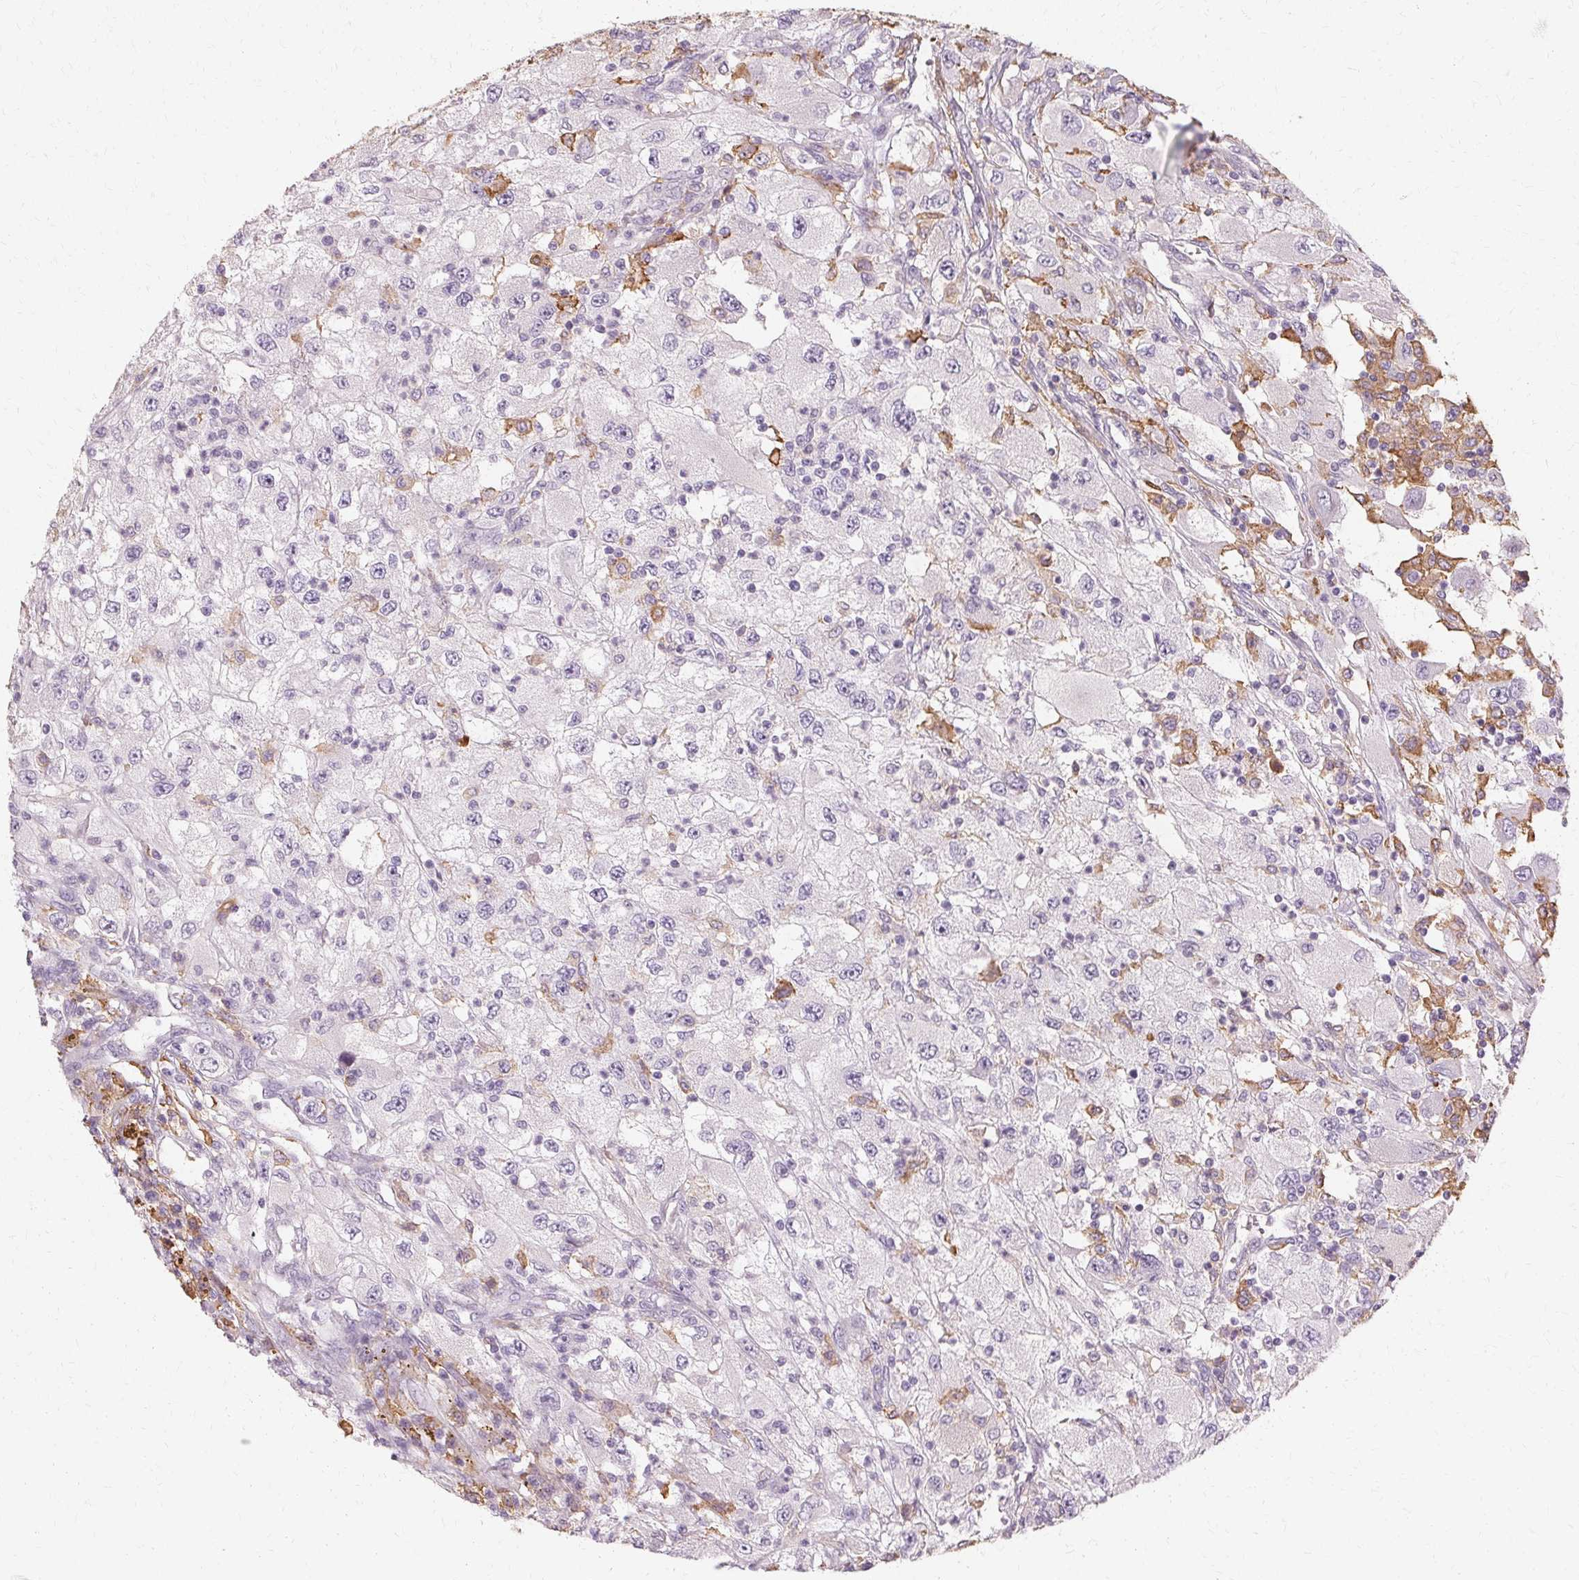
{"staining": {"intensity": "negative", "quantity": "none", "location": "none"}, "tissue": "renal cancer", "cell_type": "Tumor cells", "image_type": "cancer", "snomed": [{"axis": "morphology", "description": "Adenocarcinoma, NOS"}, {"axis": "topography", "description": "Kidney"}], "caption": "Tumor cells are negative for brown protein staining in renal cancer.", "gene": "IFNGR1", "patient": {"sex": "female", "age": 67}}